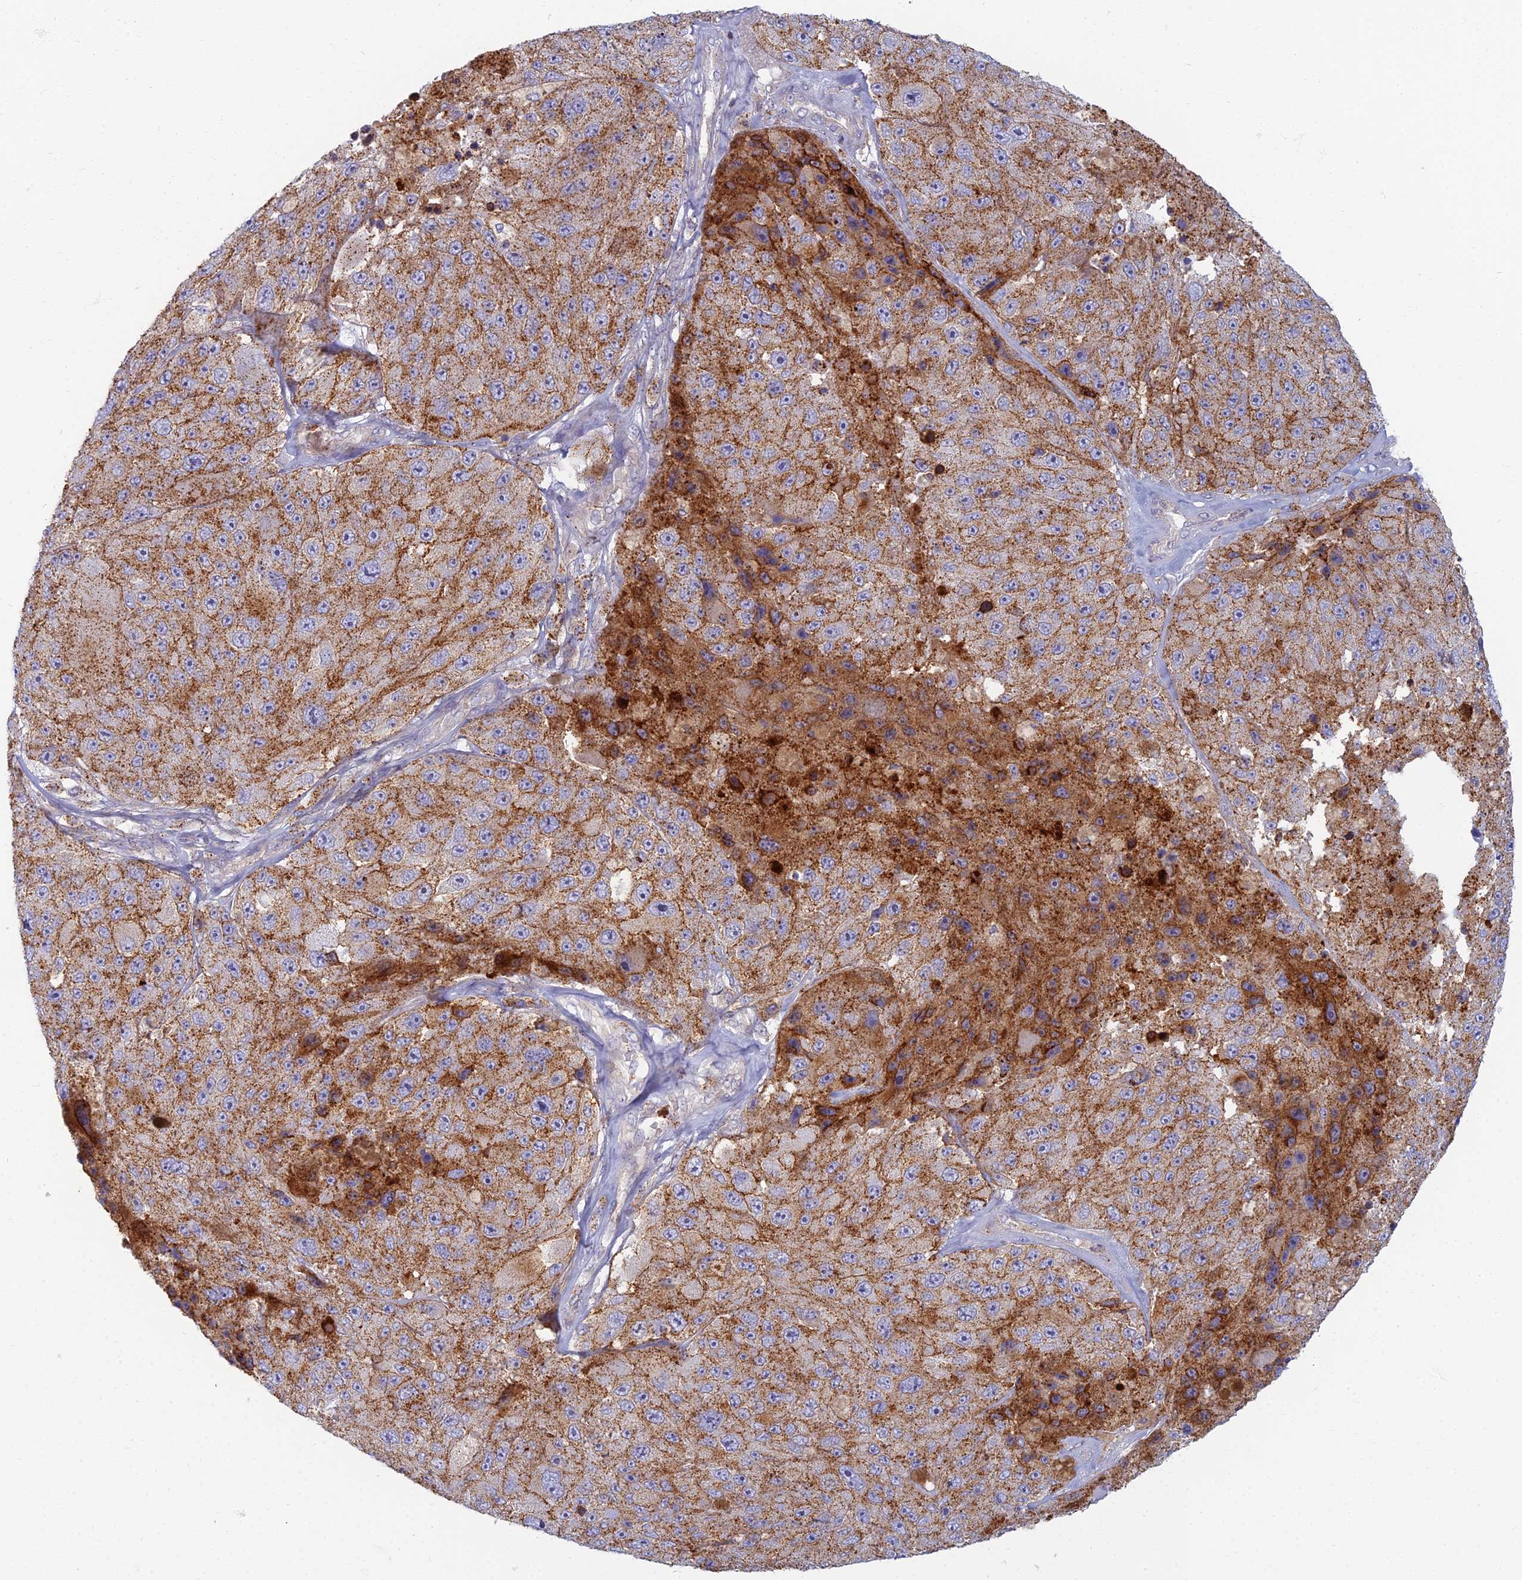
{"staining": {"intensity": "moderate", "quantity": ">75%", "location": "cytoplasmic/membranous"}, "tissue": "melanoma", "cell_type": "Tumor cells", "image_type": "cancer", "snomed": [{"axis": "morphology", "description": "Malignant melanoma, Metastatic site"}, {"axis": "topography", "description": "Lymph node"}], "caption": "Immunohistochemical staining of human malignant melanoma (metastatic site) exhibits medium levels of moderate cytoplasmic/membranous expression in about >75% of tumor cells.", "gene": "CHMP4B", "patient": {"sex": "male", "age": 62}}